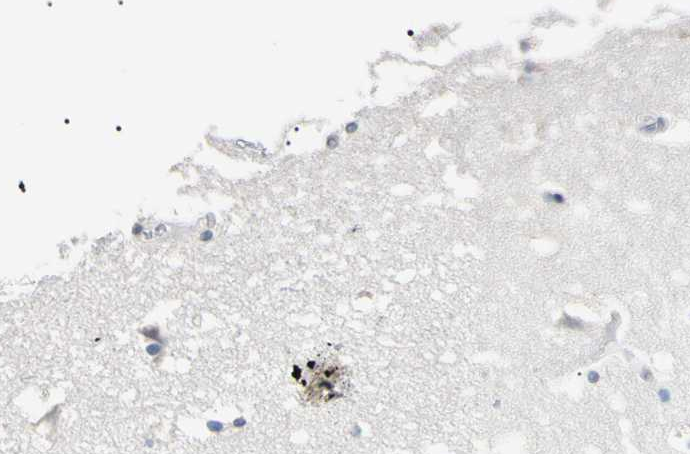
{"staining": {"intensity": "negative", "quantity": "none", "location": "none"}, "tissue": "caudate", "cell_type": "Glial cells", "image_type": "normal", "snomed": [{"axis": "morphology", "description": "Normal tissue, NOS"}, {"axis": "topography", "description": "Lateral ventricle wall"}], "caption": "A photomicrograph of caudate stained for a protein exhibits no brown staining in glial cells.", "gene": "CGB3", "patient": {"sex": "male", "age": 45}}